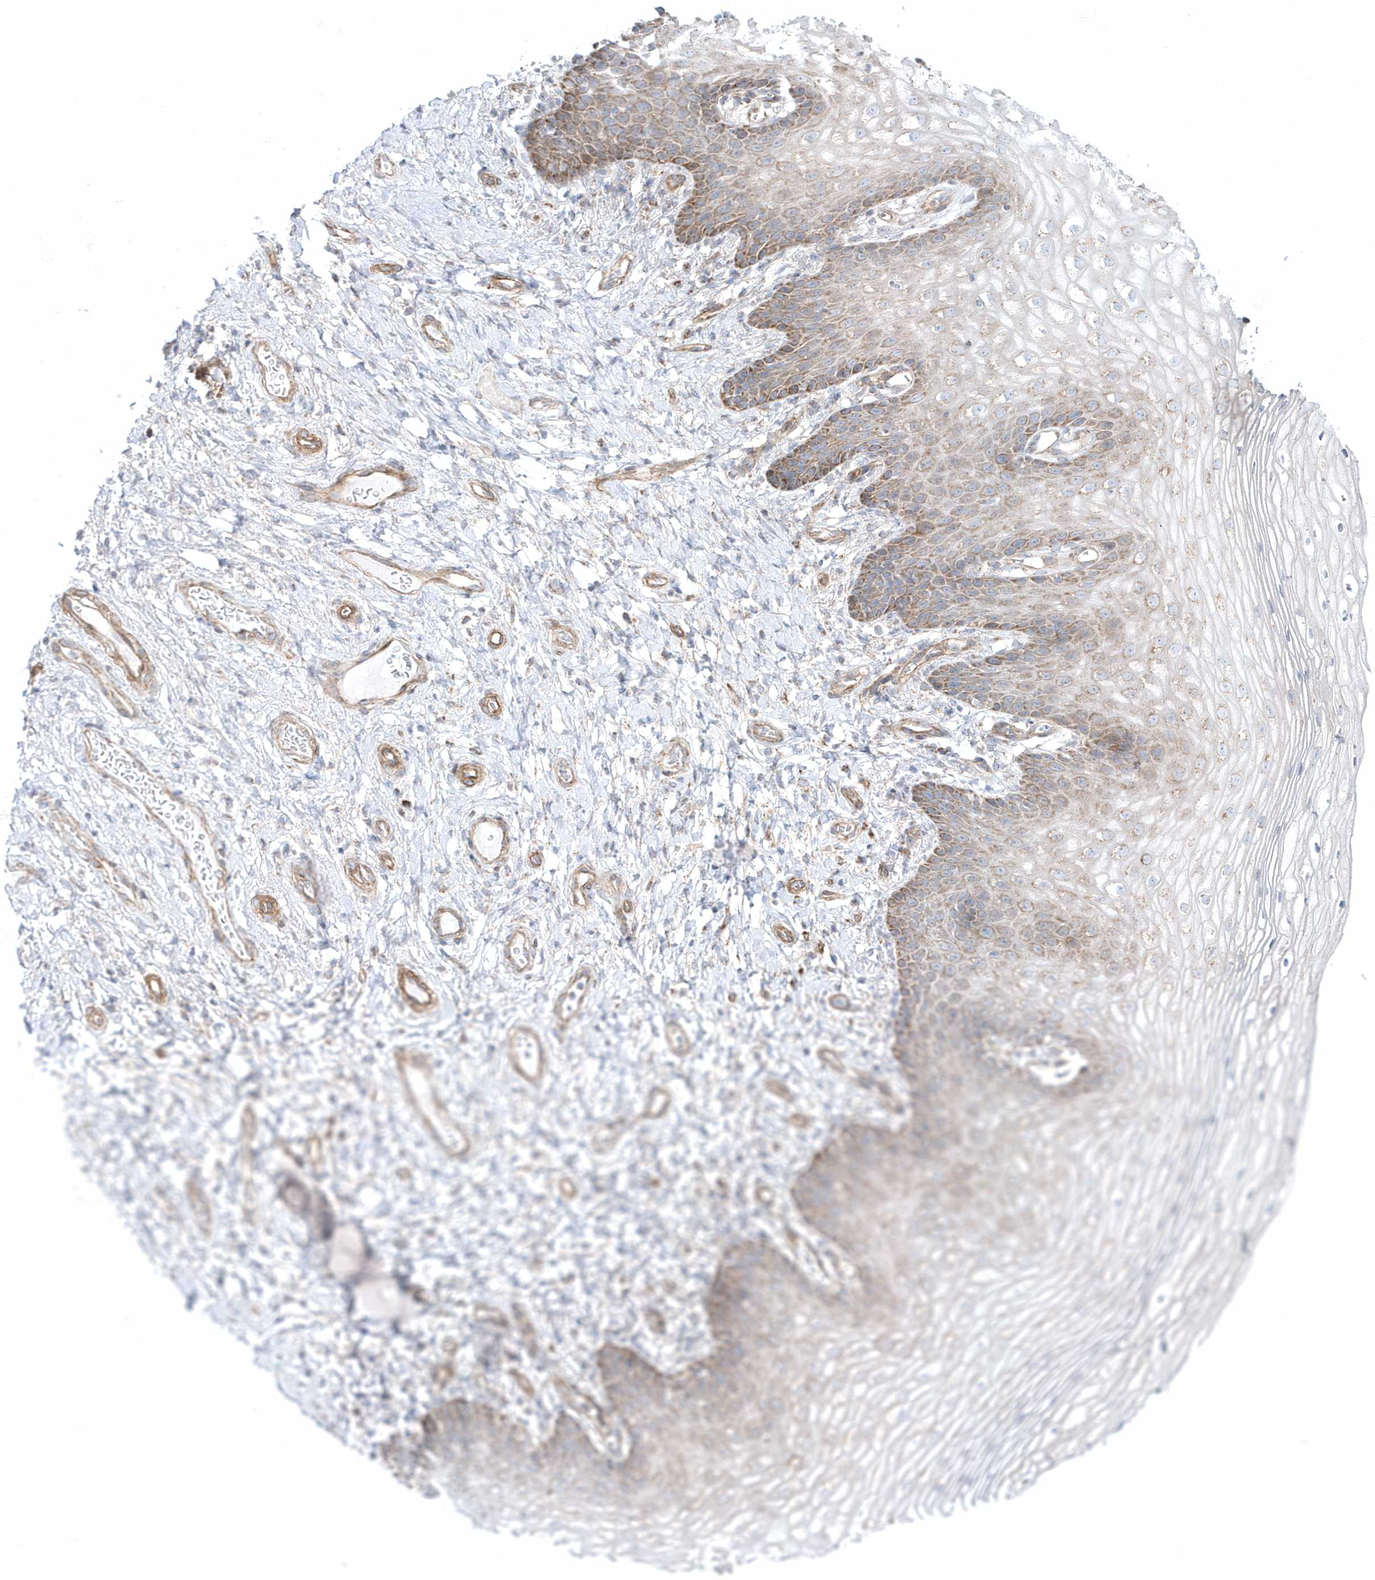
{"staining": {"intensity": "moderate", "quantity": "25%-75%", "location": "cytoplasmic/membranous"}, "tissue": "vagina", "cell_type": "Squamous epithelial cells", "image_type": "normal", "snomed": [{"axis": "morphology", "description": "Normal tissue, NOS"}, {"axis": "topography", "description": "Vagina"}], "caption": "High-magnification brightfield microscopy of normal vagina stained with DAB (3,3'-diaminobenzidine) (brown) and counterstained with hematoxylin (blue). squamous epithelial cells exhibit moderate cytoplasmic/membranous expression is appreciated in about25%-75% of cells.", "gene": "OPA1", "patient": {"sex": "female", "age": 60}}